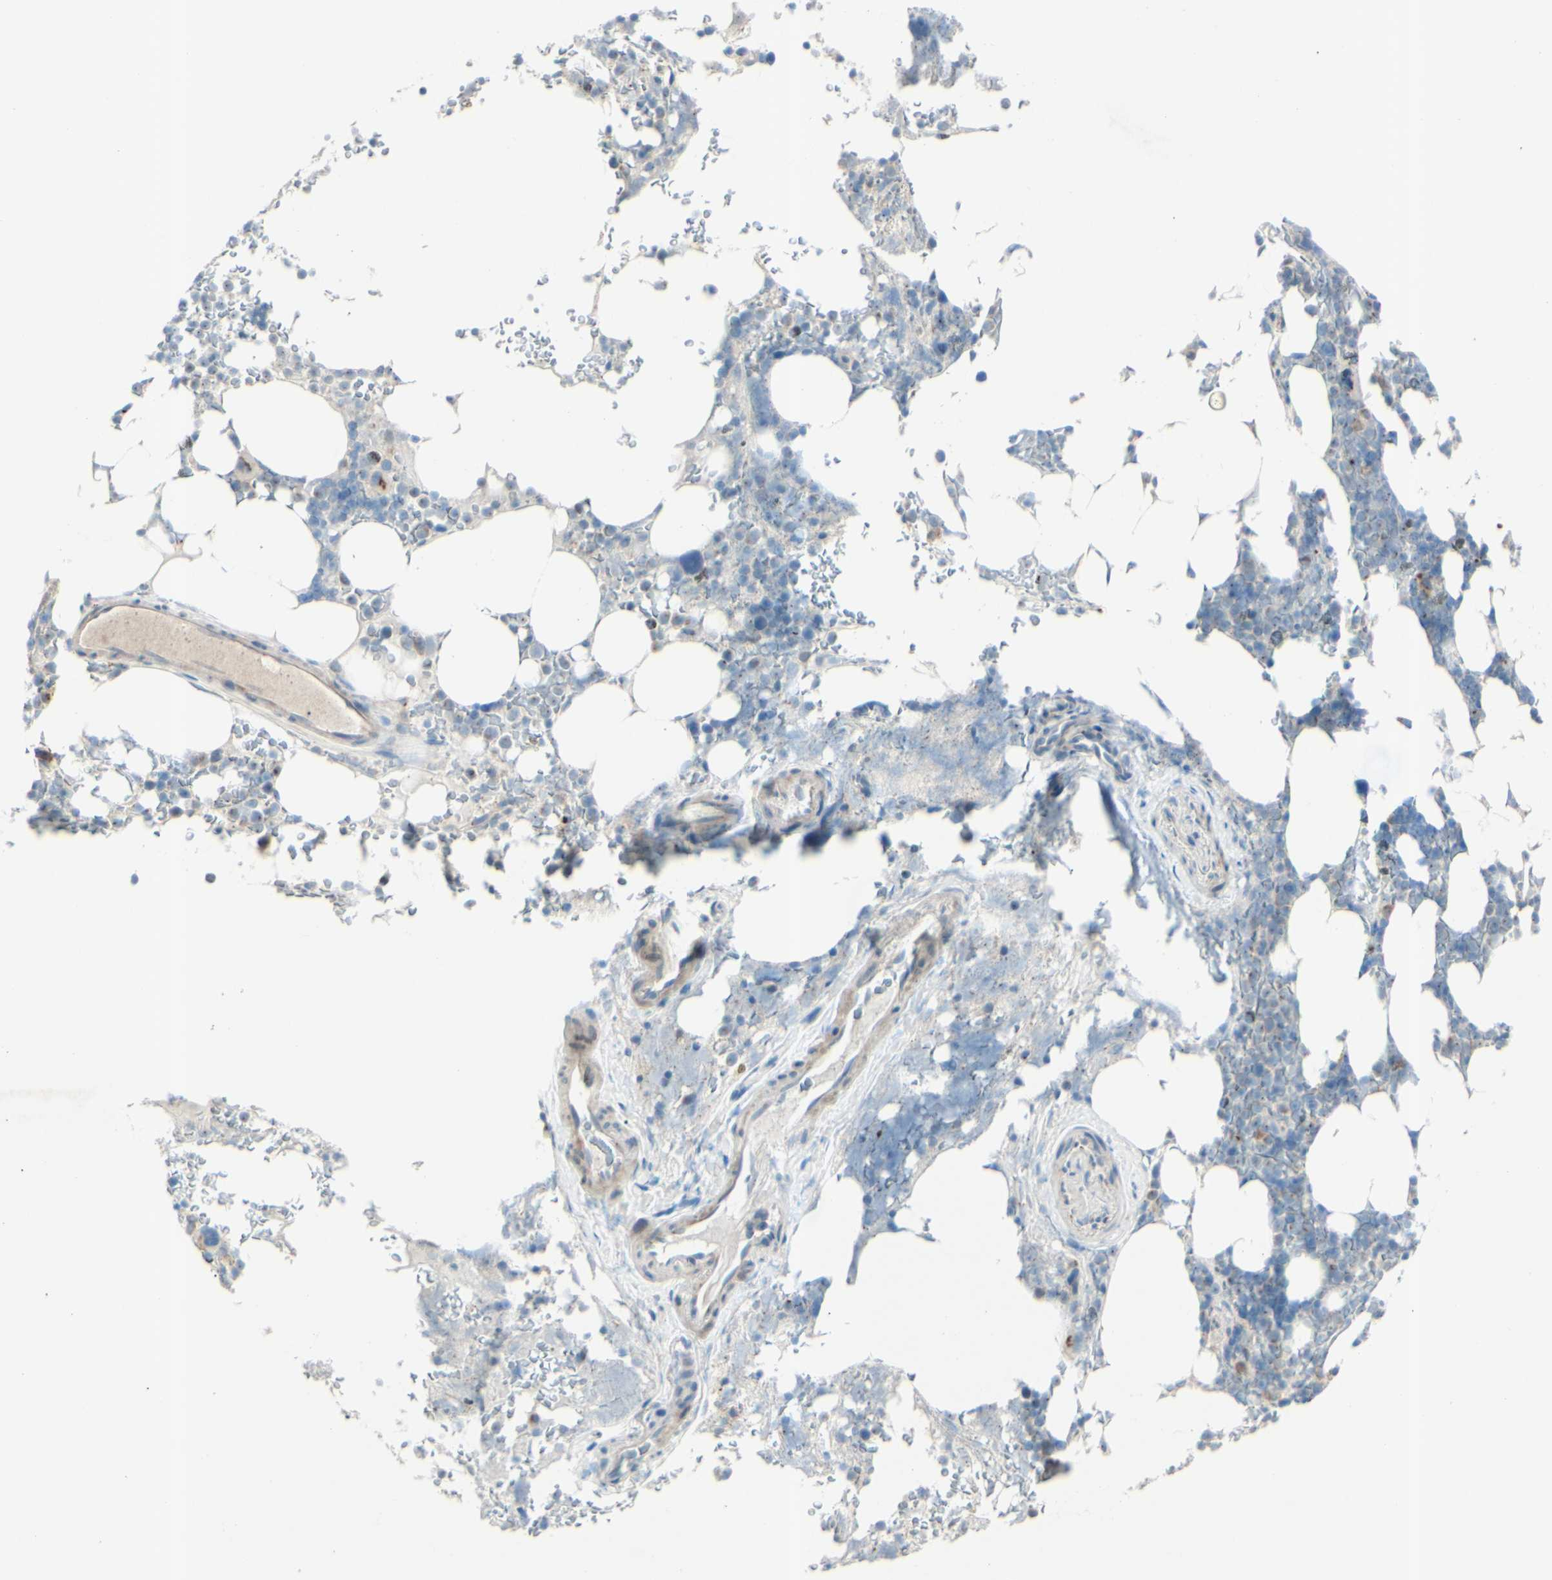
{"staining": {"intensity": "negative", "quantity": "none", "location": "none"}, "tissue": "bone marrow", "cell_type": "Hematopoietic cells", "image_type": "normal", "snomed": [{"axis": "morphology", "description": "Normal tissue, NOS"}, {"axis": "topography", "description": "Bone marrow"}], "caption": "High power microscopy micrograph of an immunohistochemistry (IHC) histopathology image of benign bone marrow, revealing no significant staining in hematopoietic cells. (Immunohistochemistry (ihc), brightfield microscopy, high magnification).", "gene": "B4GALT1", "patient": {"sex": "female", "age": 73}}